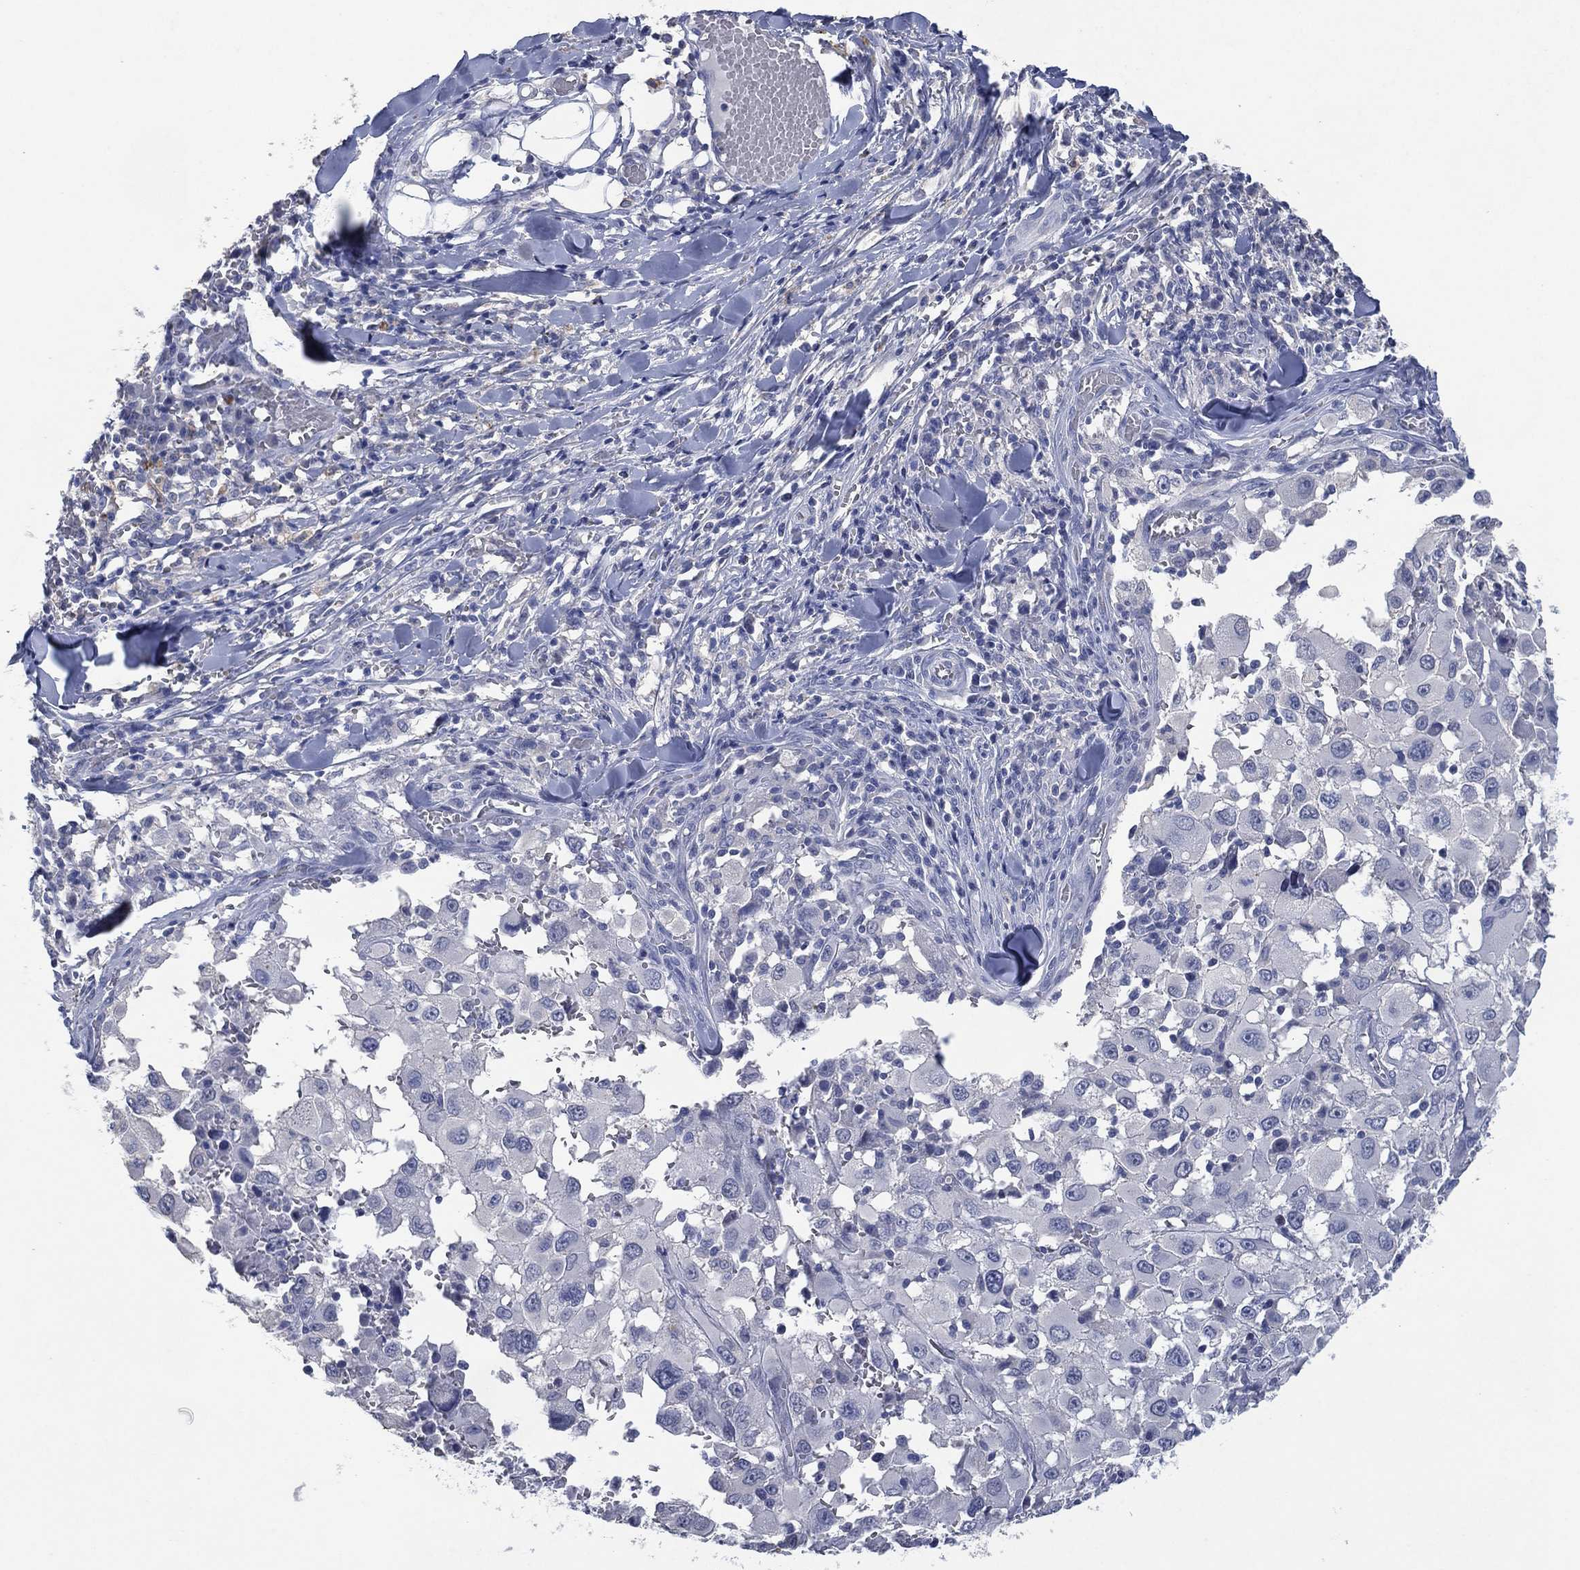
{"staining": {"intensity": "negative", "quantity": "none", "location": "none"}, "tissue": "melanoma", "cell_type": "Tumor cells", "image_type": "cancer", "snomed": [{"axis": "morphology", "description": "Malignant melanoma, Metastatic site"}, {"axis": "topography", "description": "Lymph node"}], "caption": "Tumor cells show no significant protein expression in malignant melanoma (metastatic site).", "gene": "FSCN2", "patient": {"sex": "male", "age": 50}}